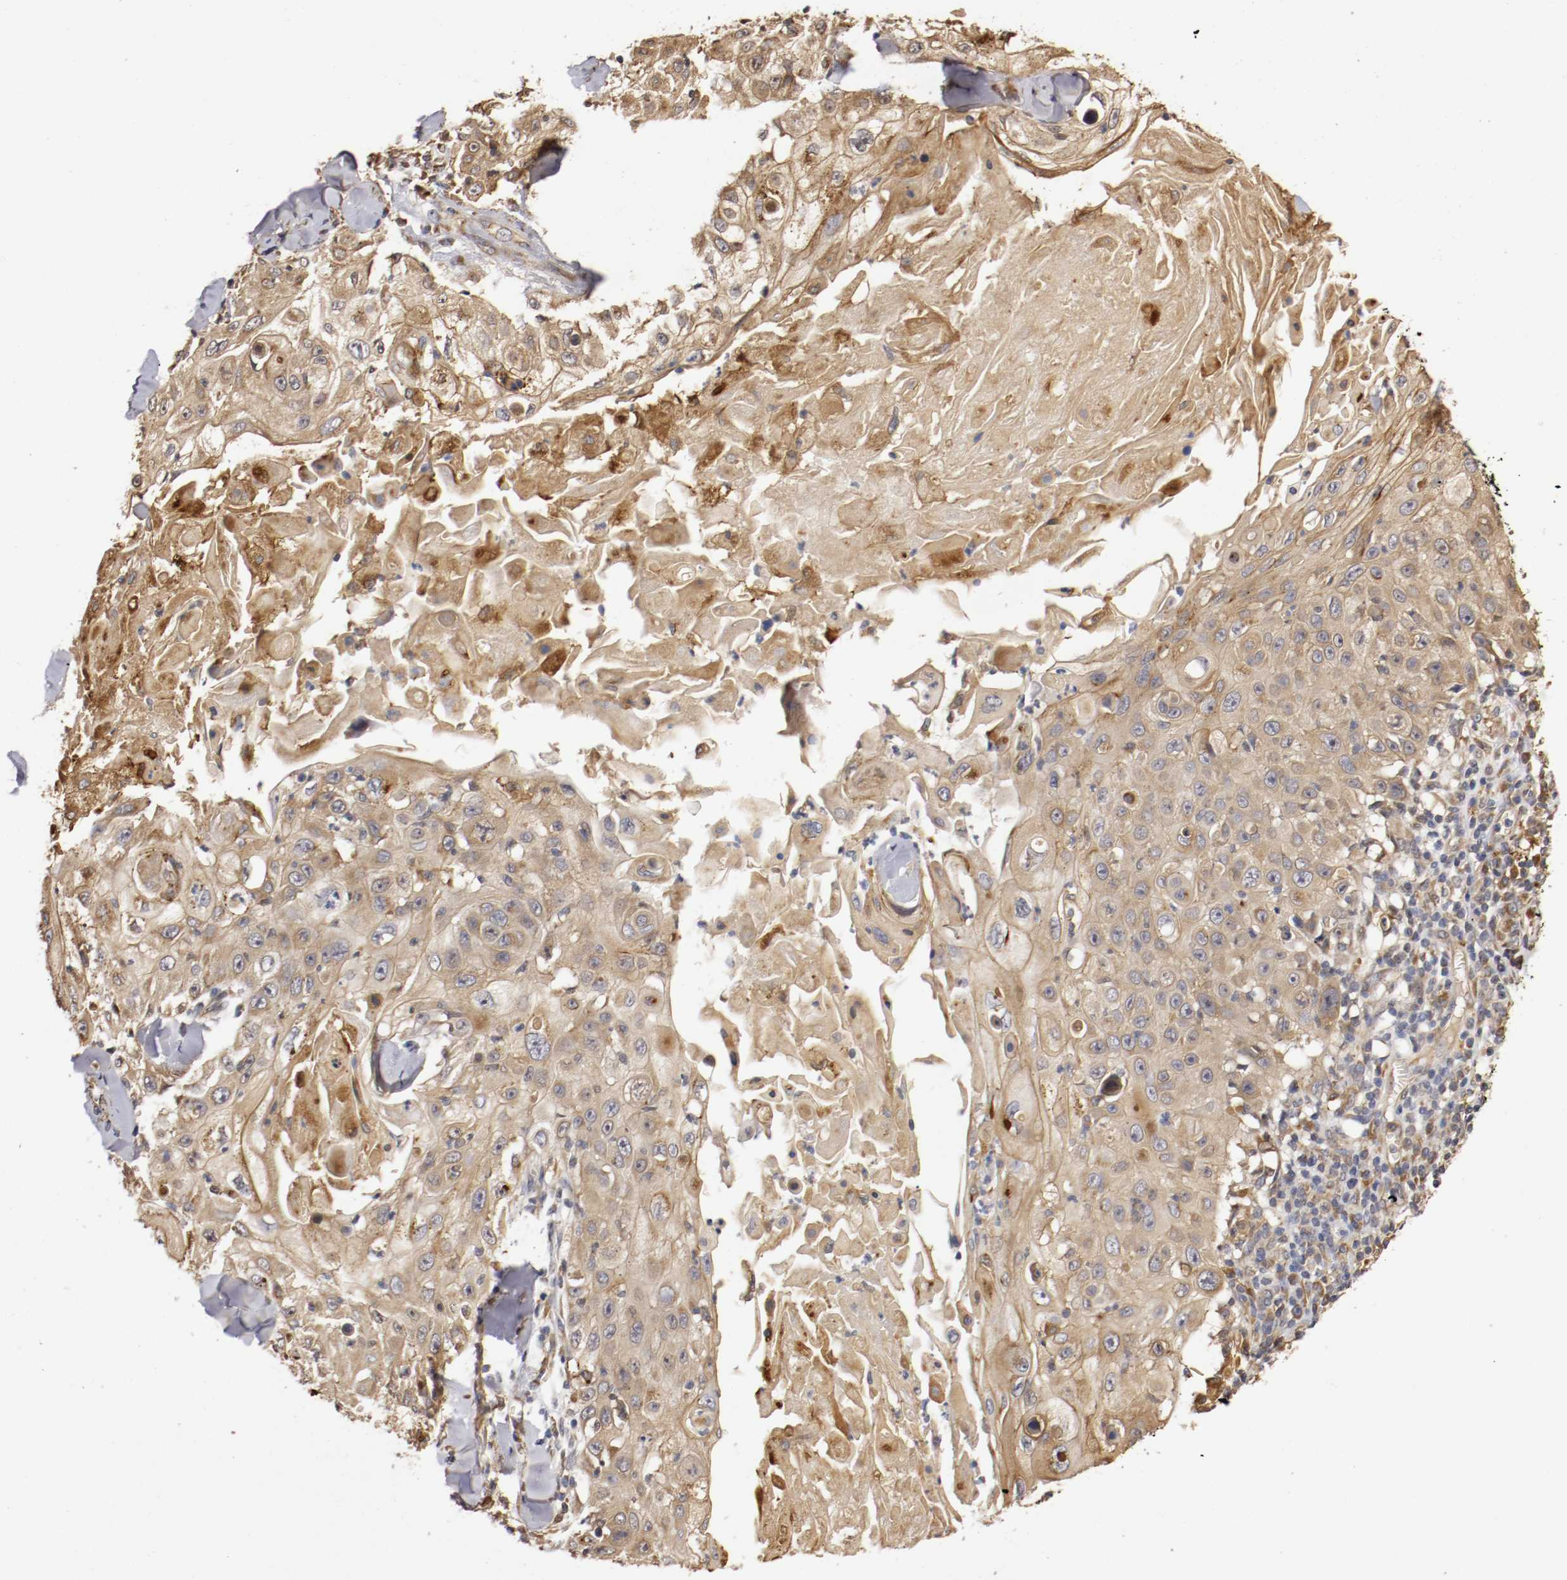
{"staining": {"intensity": "moderate", "quantity": ">75%", "location": "cytoplasmic/membranous"}, "tissue": "skin cancer", "cell_type": "Tumor cells", "image_type": "cancer", "snomed": [{"axis": "morphology", "description": "Squamous cell carcinoma, NOS"}, {"axis": "topography", "description": "Skin"}], "caption": "Immunohistochemical staining of squamous cell carcinoma (skin) displays medium levels of moderate cytoplasmic/membranous positivity in approximately >75% of tumor cells.", "gene": "VEZT", "patient": {"sex": "male", "age": 86}}